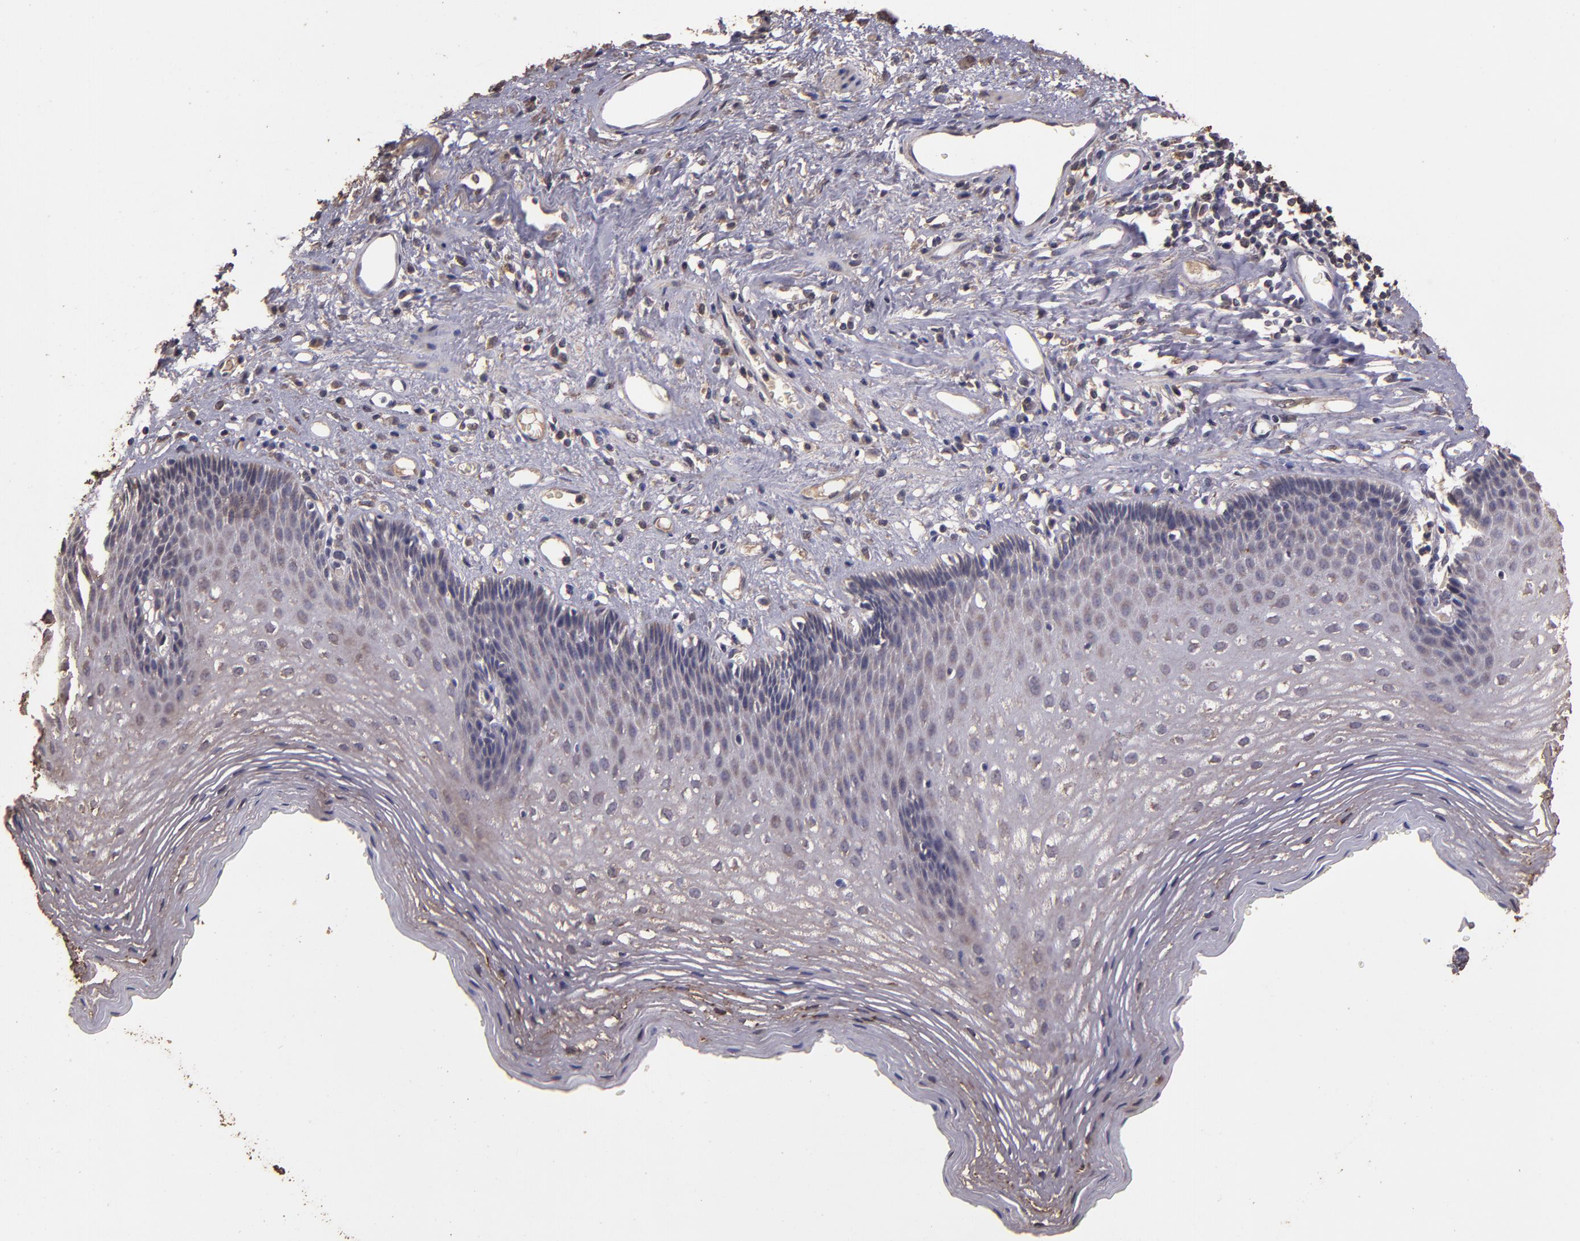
{"staining": {"intensity": "weak", "quantity": "<25%", "location": "cytoplasmic/membranous"}, "tissue": "esophagus", "cell_type": "Squamous epithelial cells", "image_type": "normal", "snomed": [{"axis": "morphology", "description": "Normal tissue, NOS"}, {"axis": "topography", "description": "Esophagus"}], "caption": "This is an immunohistochemistry (IHC) histopathology image of unremarkable human esophagus. There is no staining in squamous epithelial cells.", "gene": "HECTD1", "patient": {"sex": "female", "age": 70}}